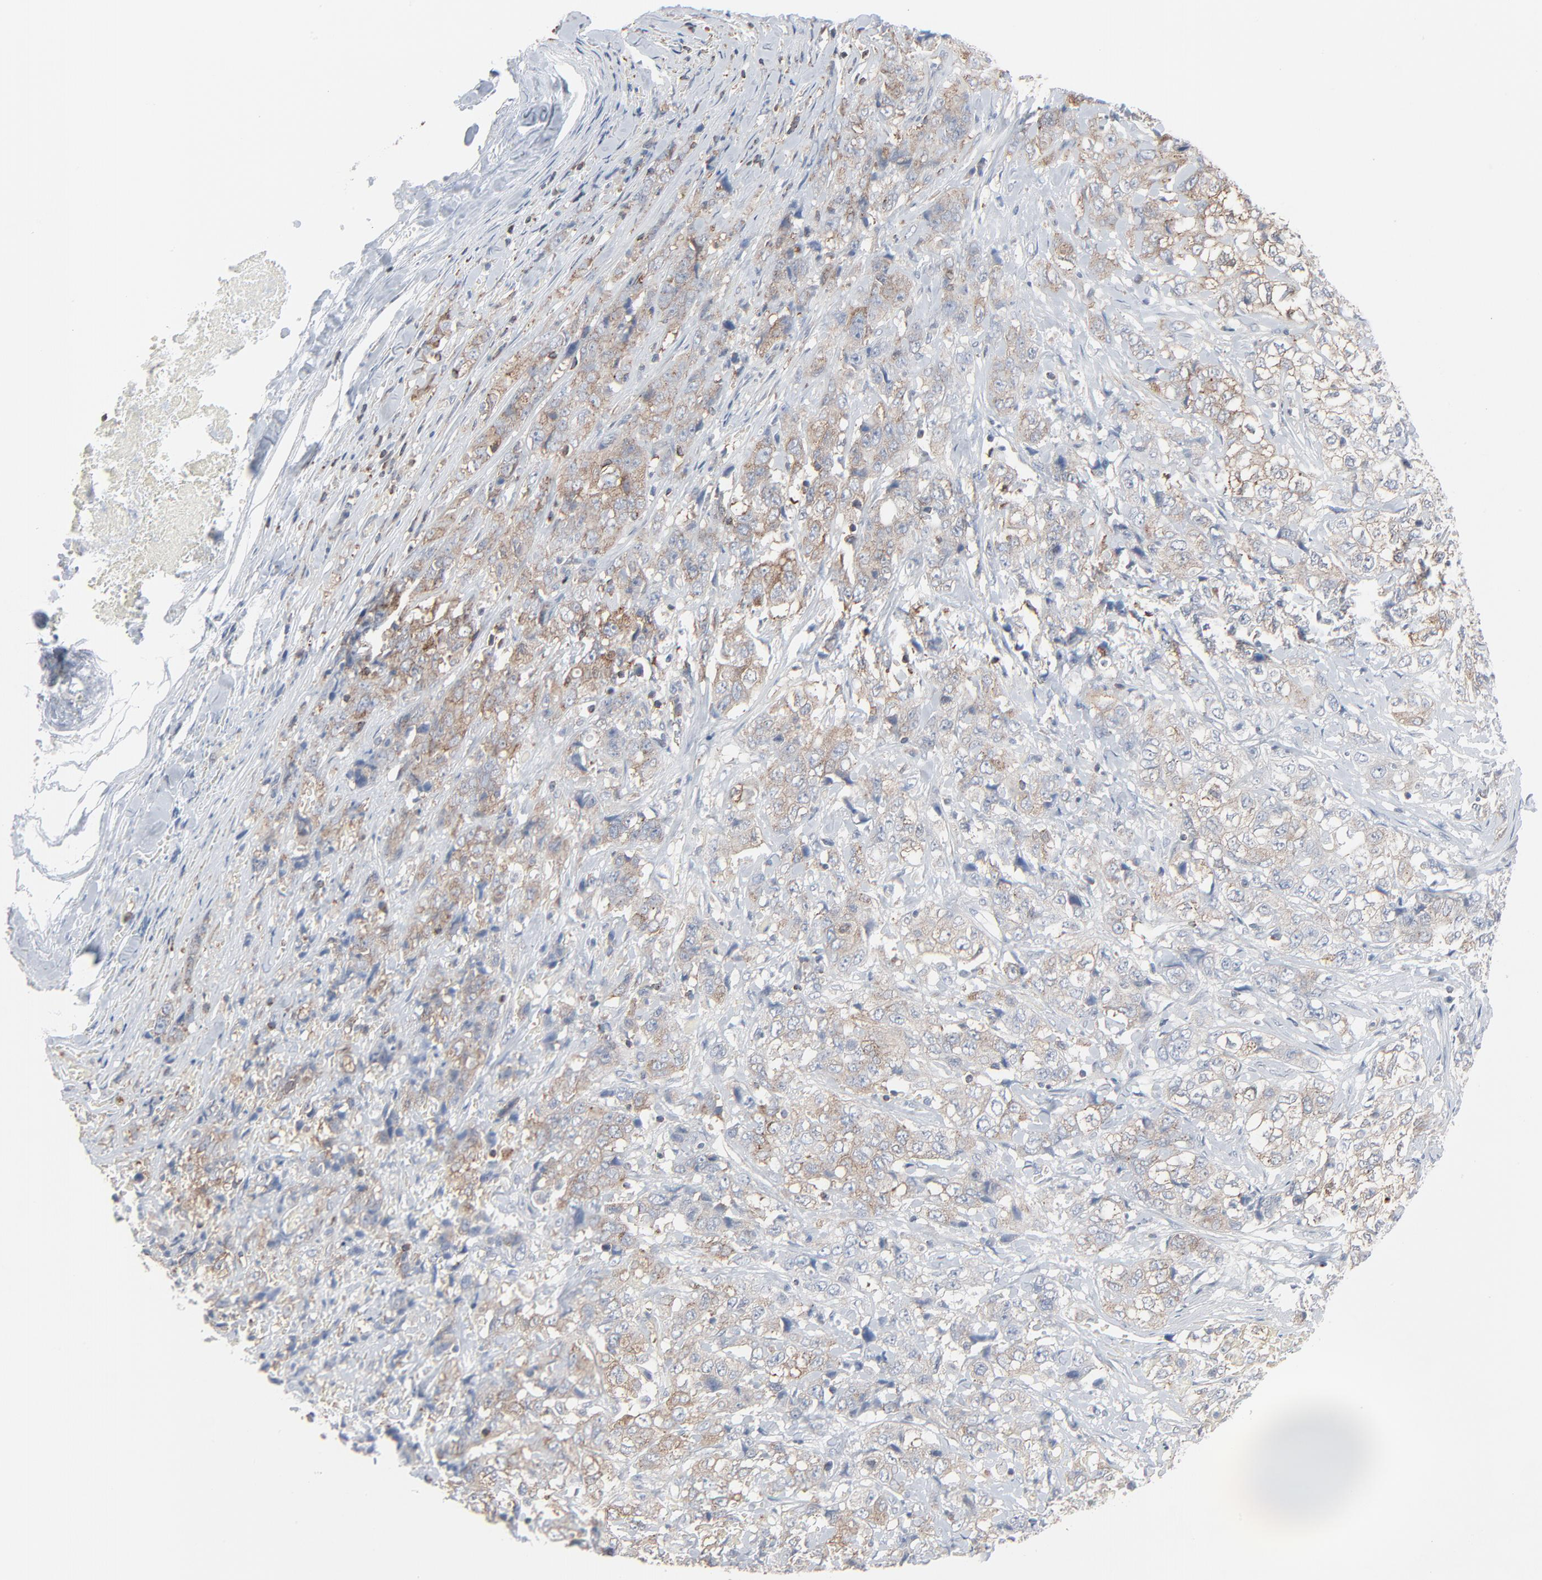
{"staining": {"intensity": "moderate", "quantity": ">75%", "location": "cytoplasmic/membranous"}, "tissue": "stomach cancer", "cell_type": "Tumor cells", "image_type": "cancer", "snomed": [{"axis": "morphology", "description": "Adenocarcinoma, NOS"}, {"axis": "topography", "description": "Stomach"}], "caption": "Moderate cytoplasmic/membranous protein staining is seen in about >75% of tumor cells in adenocarcinoma (stomach).", "gene": "OPTN", "patient": {"sex": "male", "age": 48}}